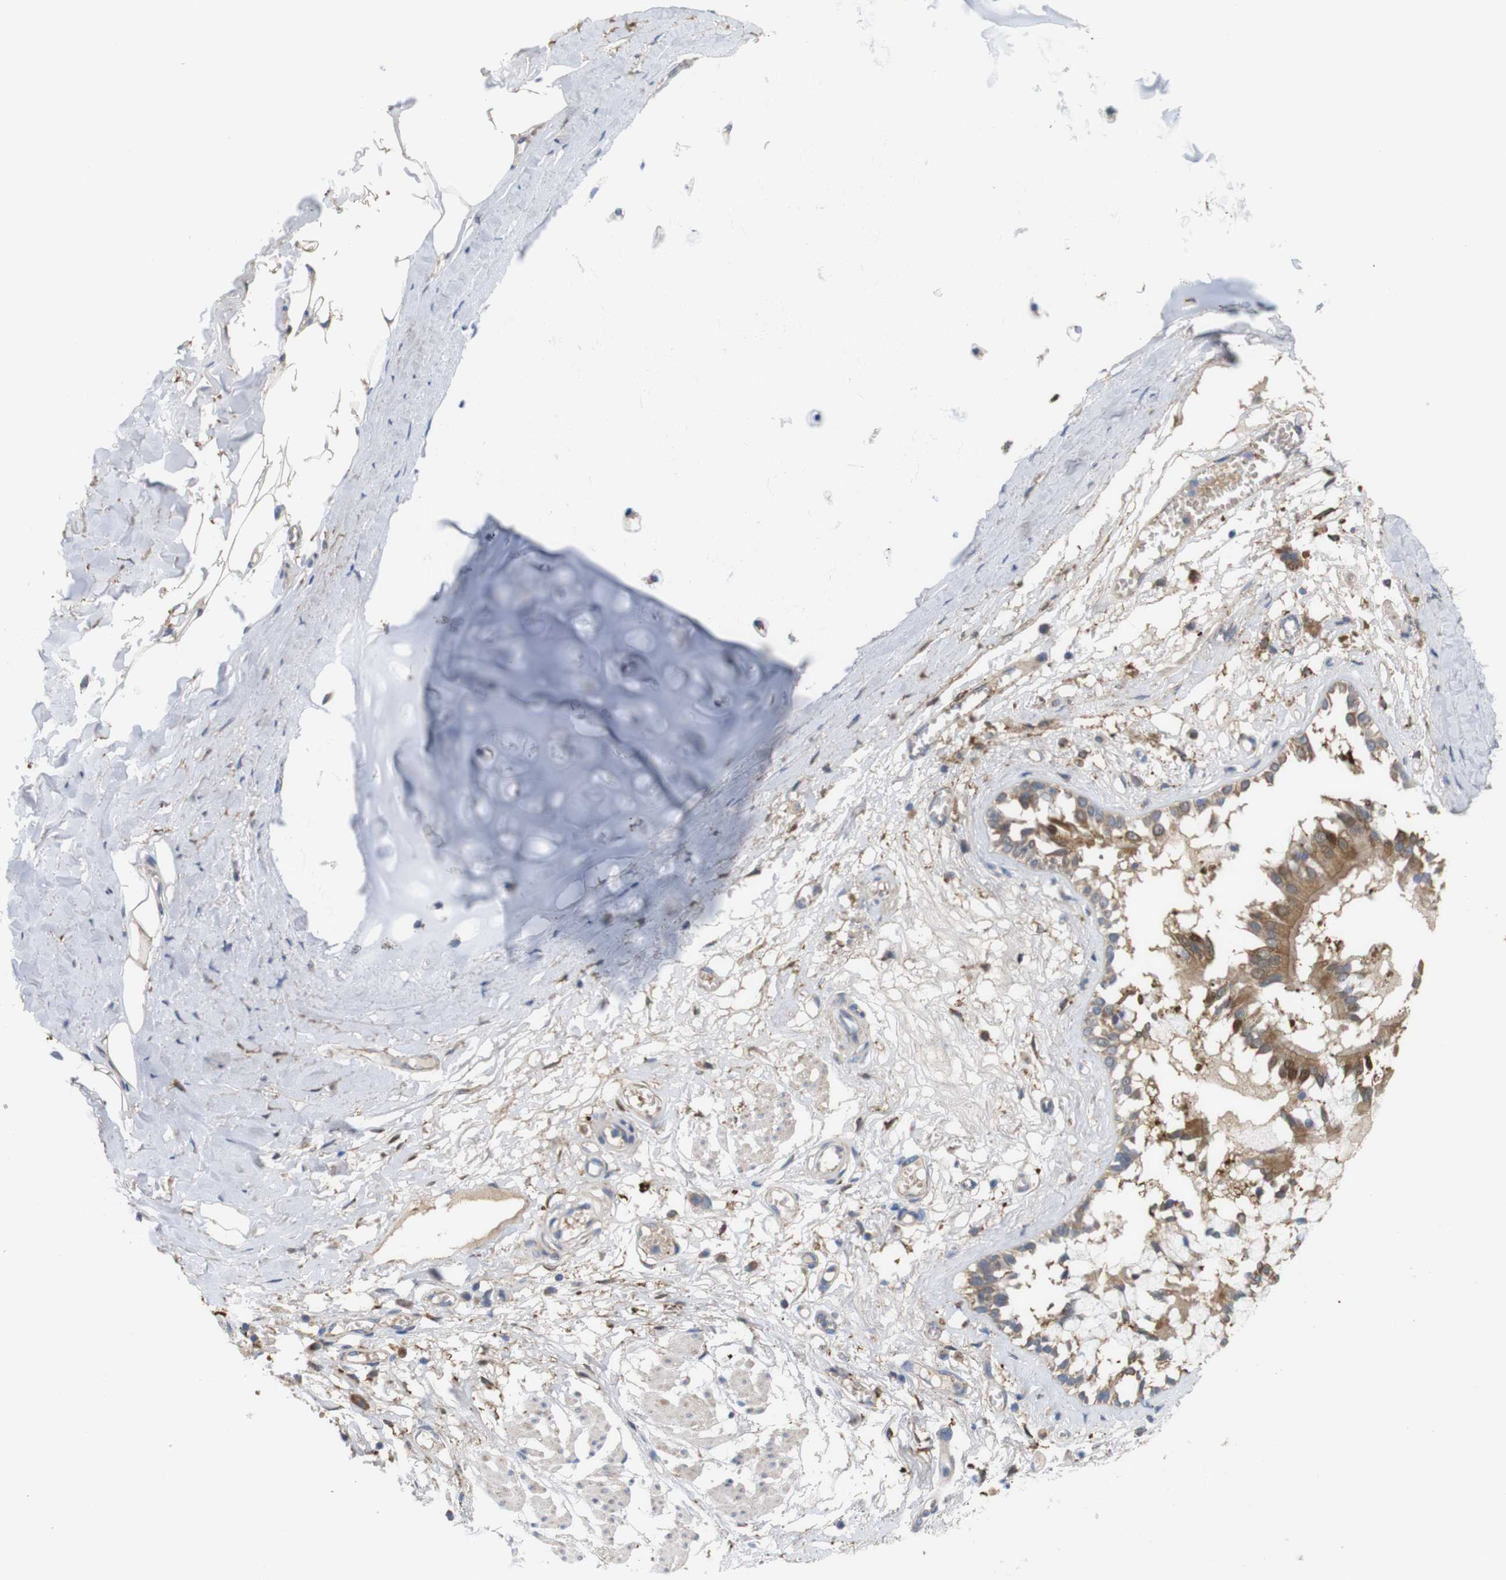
{"staining": {"intensity": "moderate", "quantity": ">75%", "location": "cytoplasmic/membranous"}, "tissue": "bronchus", "cell_type": "Respiratory epithelial cells", "image_type": "normal", "snomed": [{"axis": "morphology", "description": "Normal tissue, NOS"}, {"axis": "morphology", "description": "Inflammation, NOS"}, {"axis": "topography", "description": "Cartilage tissue"}, {"axis": "topography", "description": "Lung"}], "caption": "Protein expression analysis of normal bronchus demonstrates moderate cytoplasmic/membranous expression in approximately >75% of respiratory epithelial cells.", "gene": "PTPRR", "patient": {"sex": "male", "age": 71}}